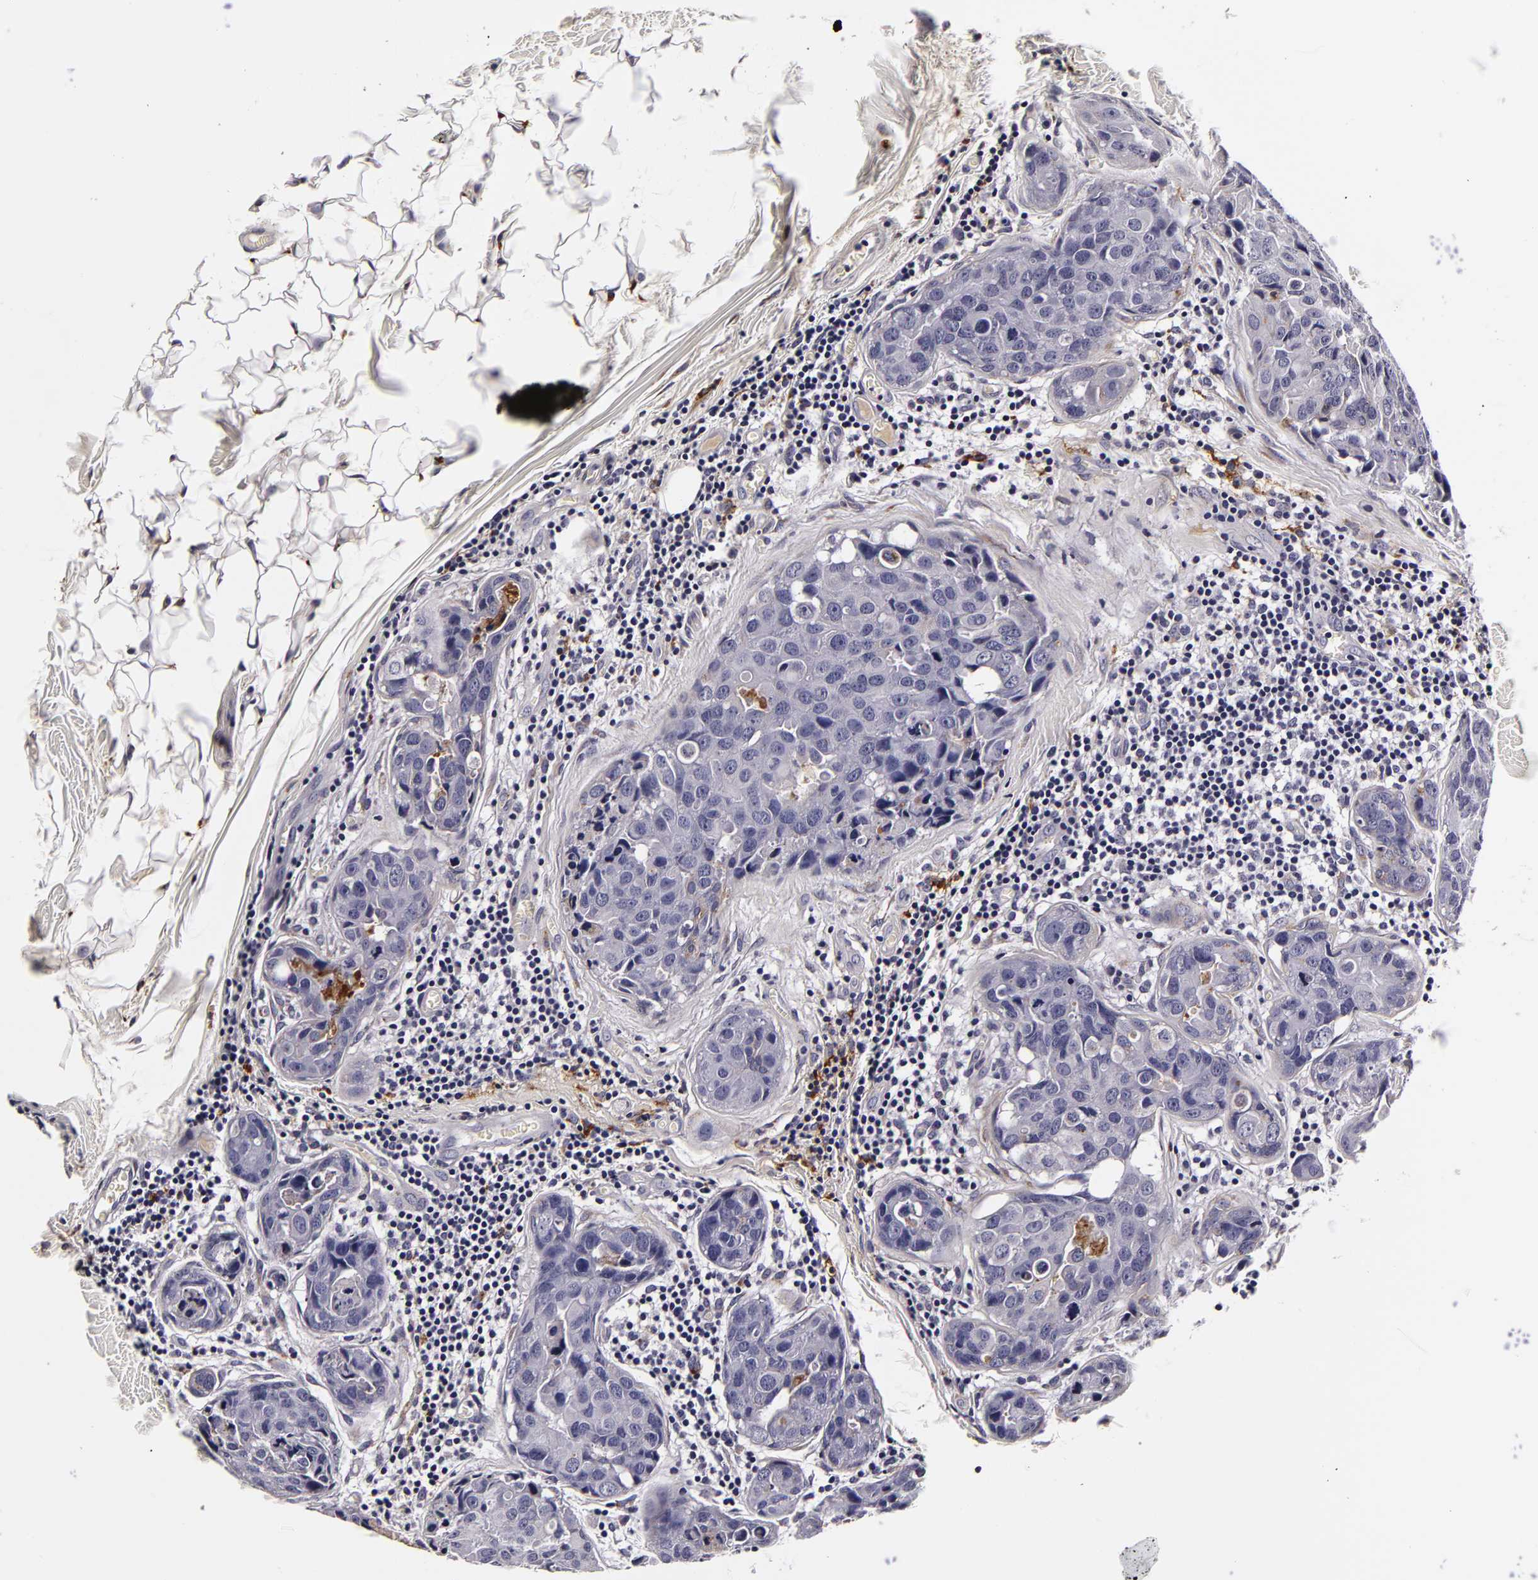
{"staining": {"intensity": "negative", "quantity": "none", "location": "none"}, "tissue": "breast cancer", "cell_type": "Tumor cells", "image_type": "cancer", "snomed": [{"axis": "morphology", "description": "Duct carcinoma"}, {"axis": "topography", "description": "Breast"}], "caption": "IHC image of human breast intraductal carcinoma stained for a protein (brown), which reveals no positivity in tumor cells.", "gene": "LGALS3BP", "patient": {"sex": "female", "age": 24}}